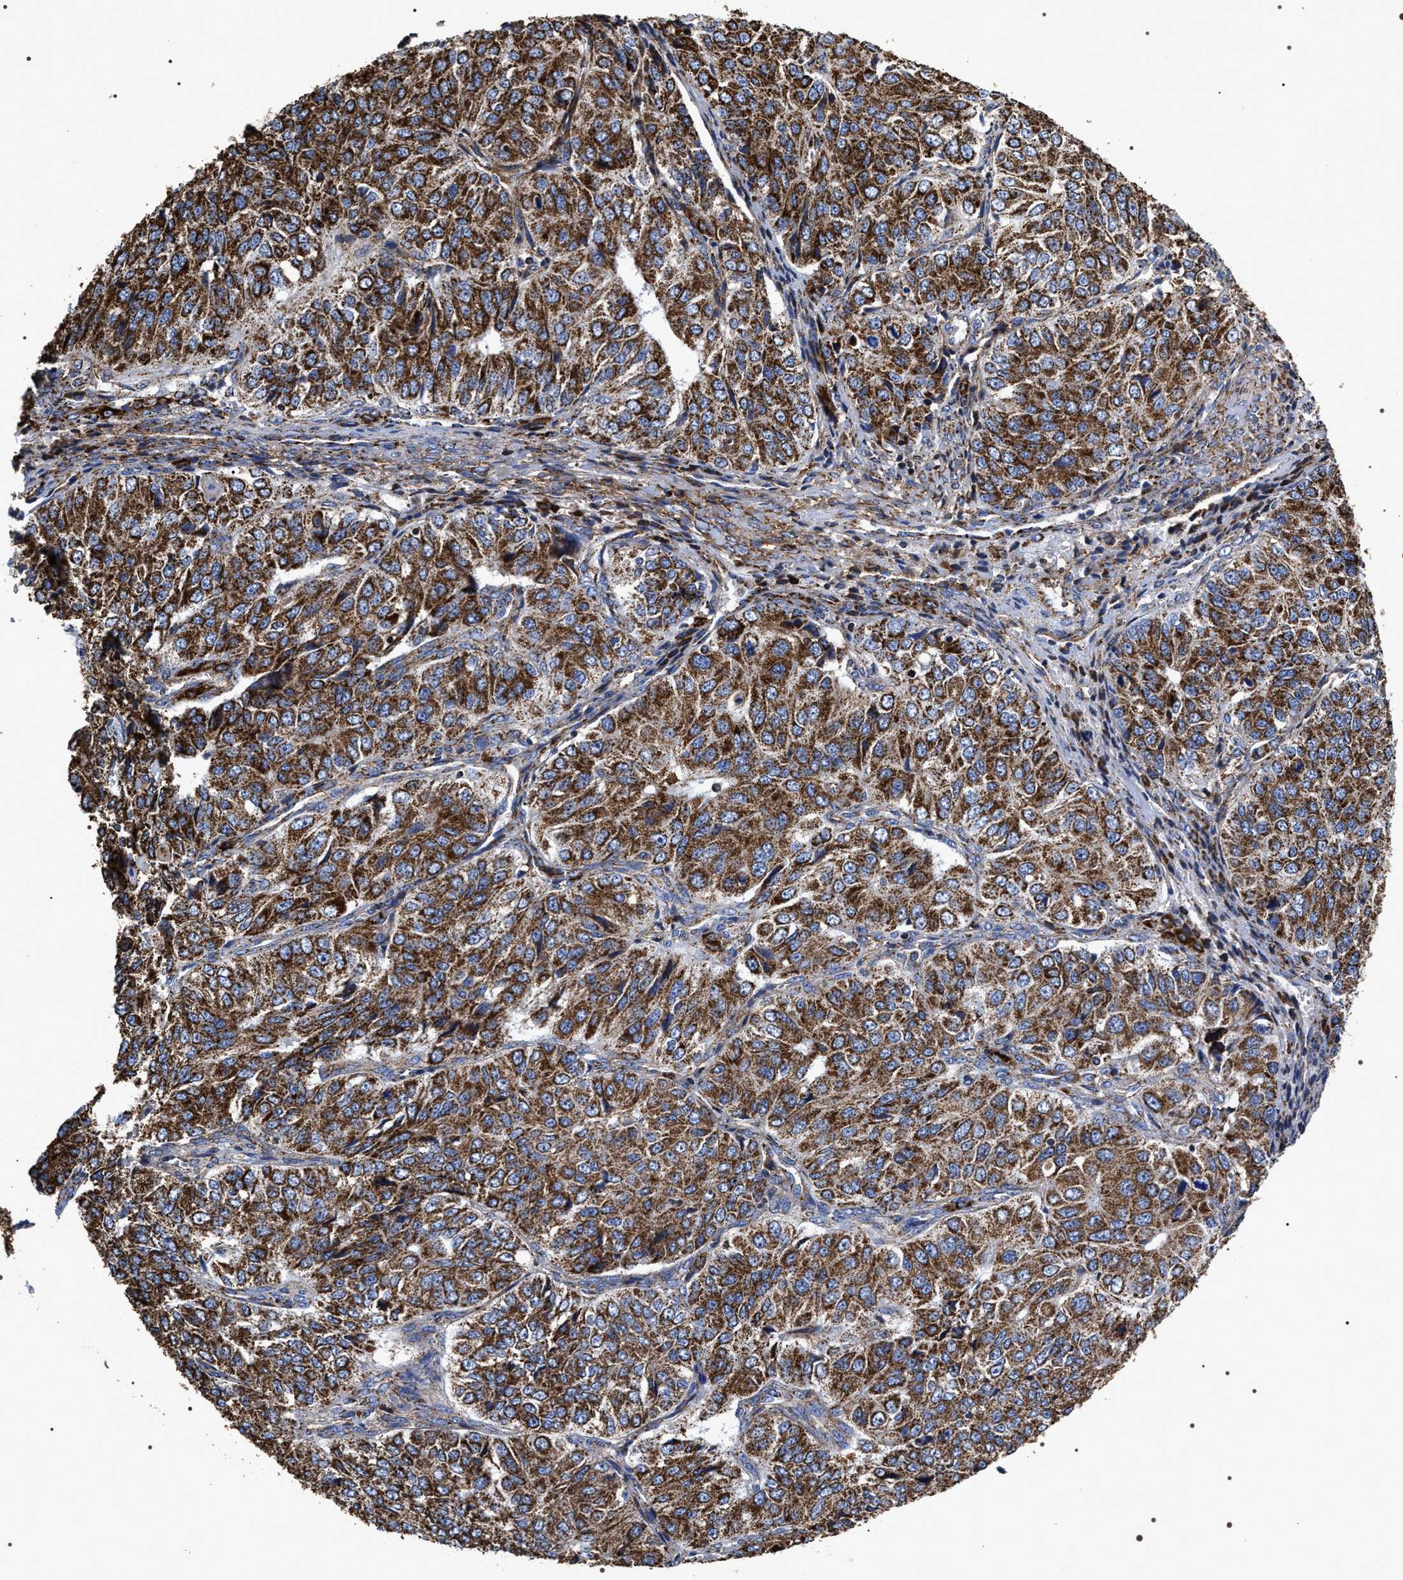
{"staining": {"intensity": "strong", "quantity": ">75%", "location": "cytoplasmic/membranous"}, "tissue": "ovarian cancer", "cell_type": "Tumor cells", "image_type": "cancer", "snomed": [{"axis": "morphology", "description": "Carcinoma, endometroid"}, {"axis": "topography", "description": "Ovary"}], "caption": "Ovarian cancer was stained to show a protein in brown. There is high levels of strong cytoplasmic/membranous staining in about >75% of tumor cells.", "gene": "COG5", "patient": {"sex": "female", "age": 51}}